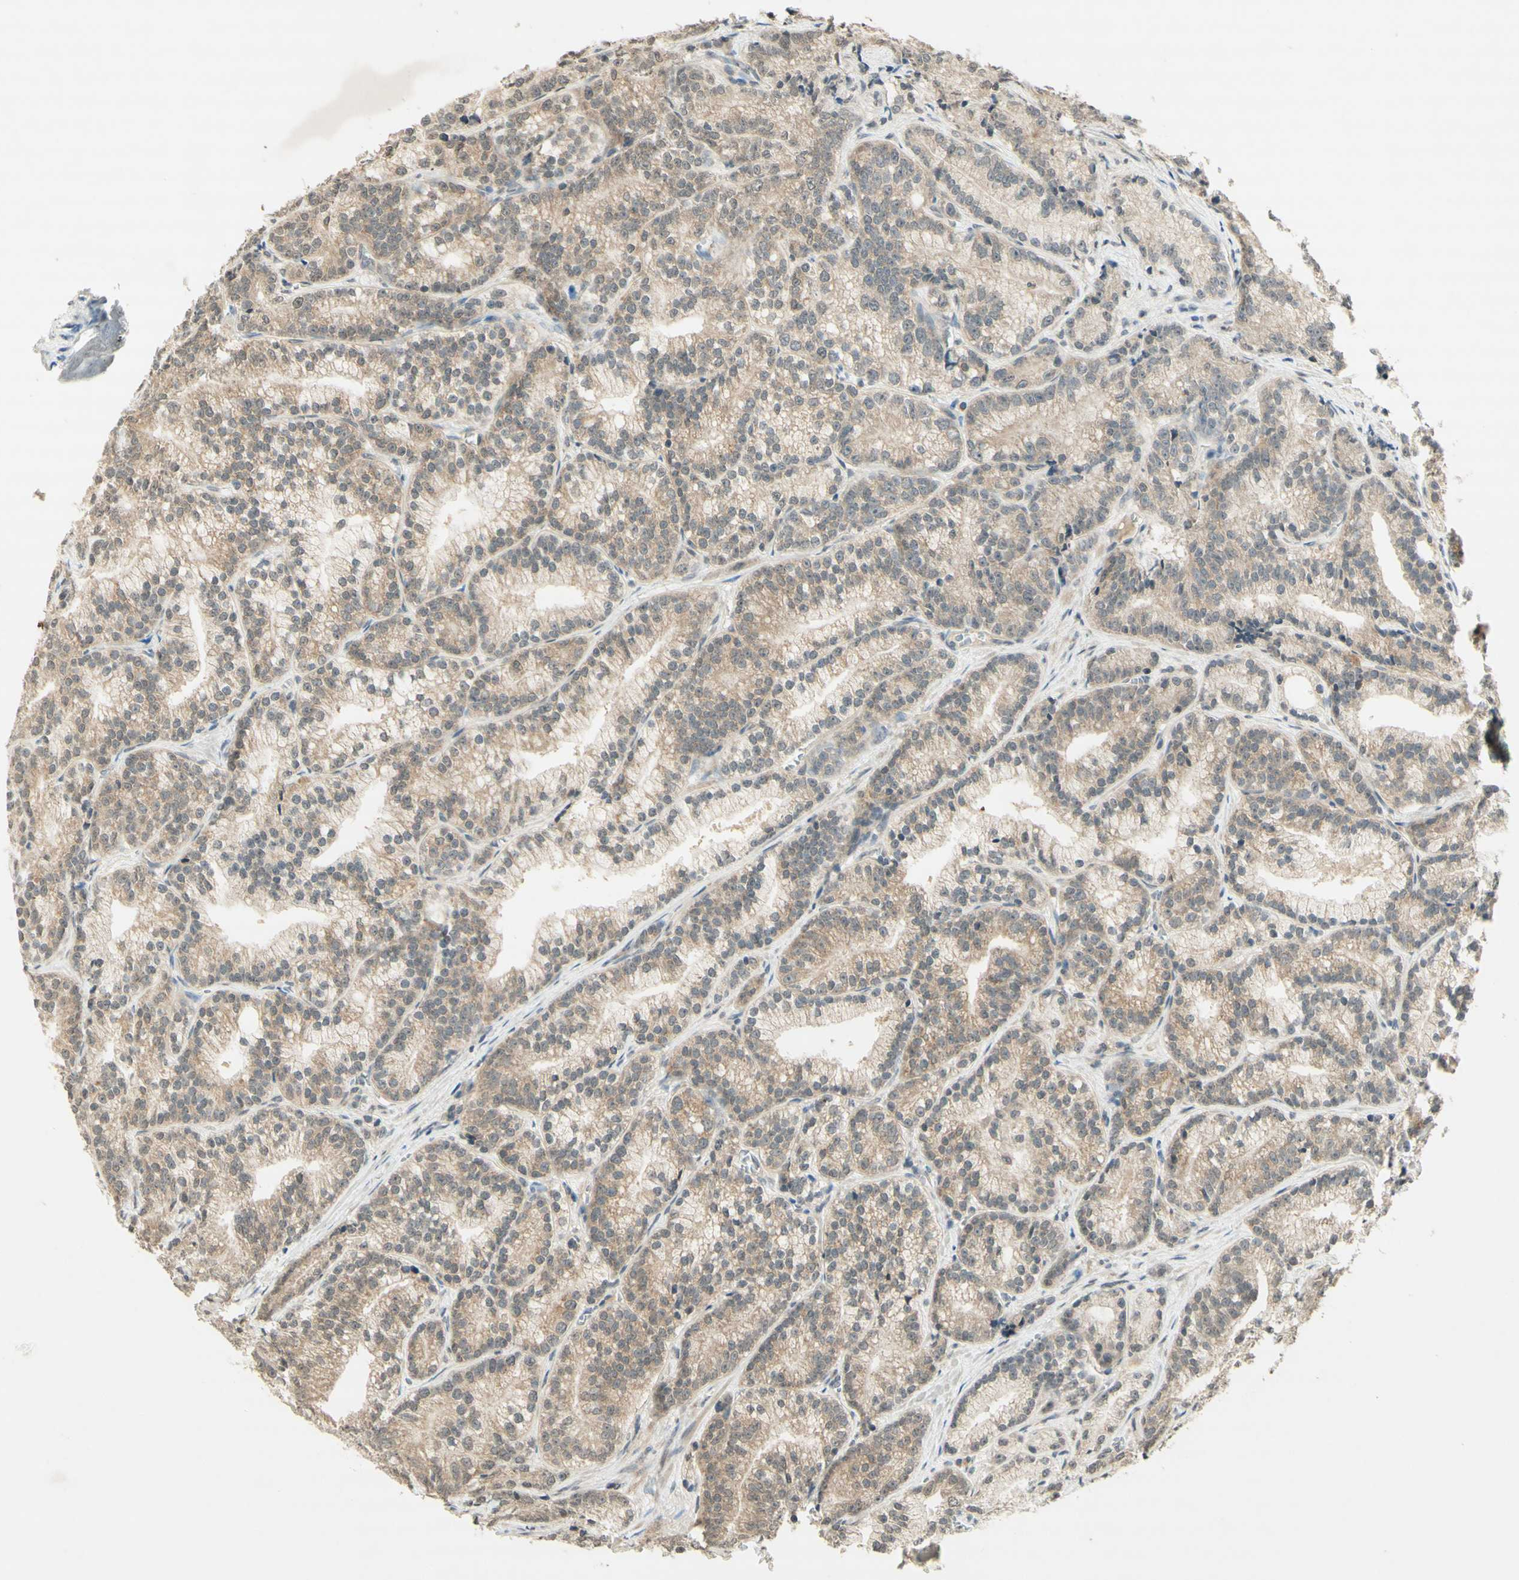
{"staining": {"intensity": "weak", "quantity": ">75%", "location": "cytoplasmic/membranous"}, "tissue": "prostate cancer", "cell_type": "Tumor cells", "image_type": "cancer", "snomed": [{"axis": "morphology", "description": "Adenocarcinoma, Low grade"}, {"axis": "topography", "description": "Prostate"}], "caption": "Tumor cells demonstrate low levels of weak cytoplasmic/membranous staining in about >75% of cells in prostate cancer (adenocarcinoma (low-grade)).", "gene": "GLI1", "patient": {"sex": "male", "age": 89}}